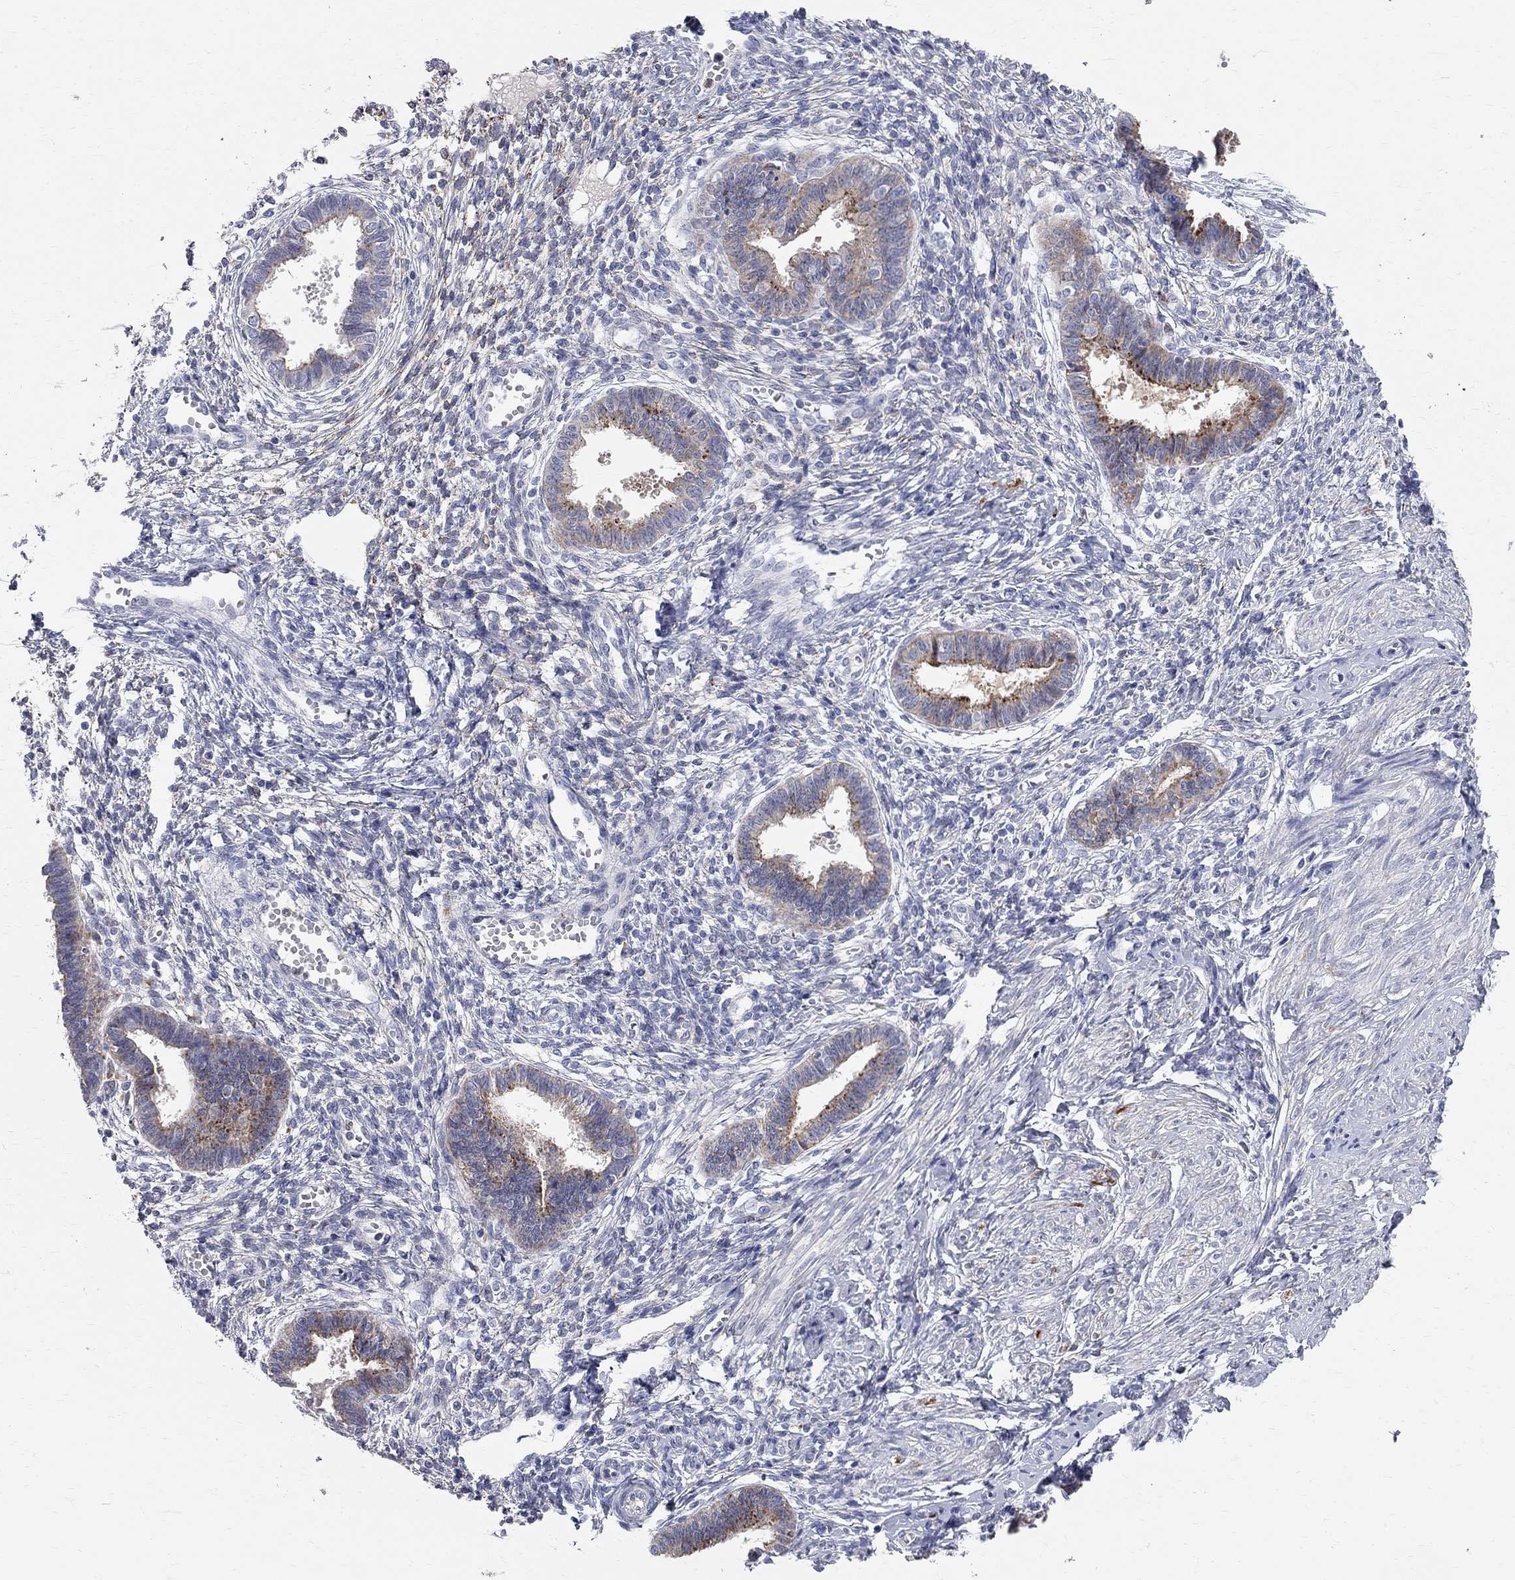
{"staining": {"intensity": "negative", "quantity": "none", "location": "none"}, "tissue": "endometrium", "cell_type": "Cells in endometrial stroma", "image_type": "normal", "snomed": [{"axis": "morphology", "description": "Normal tissue, NOS"}, {"axis": "topography", "description": "Cervix"}, {"axis": "topography", "description": "Endometrium"}], "caption": "A high-resolution image shows immunohistochemistry staining of unremarkable endometrium, which reveals no significant staining in cells in endometrial stroma.", "gene": "ACSL1", "patient": {"sex": "female", "age": 37}}